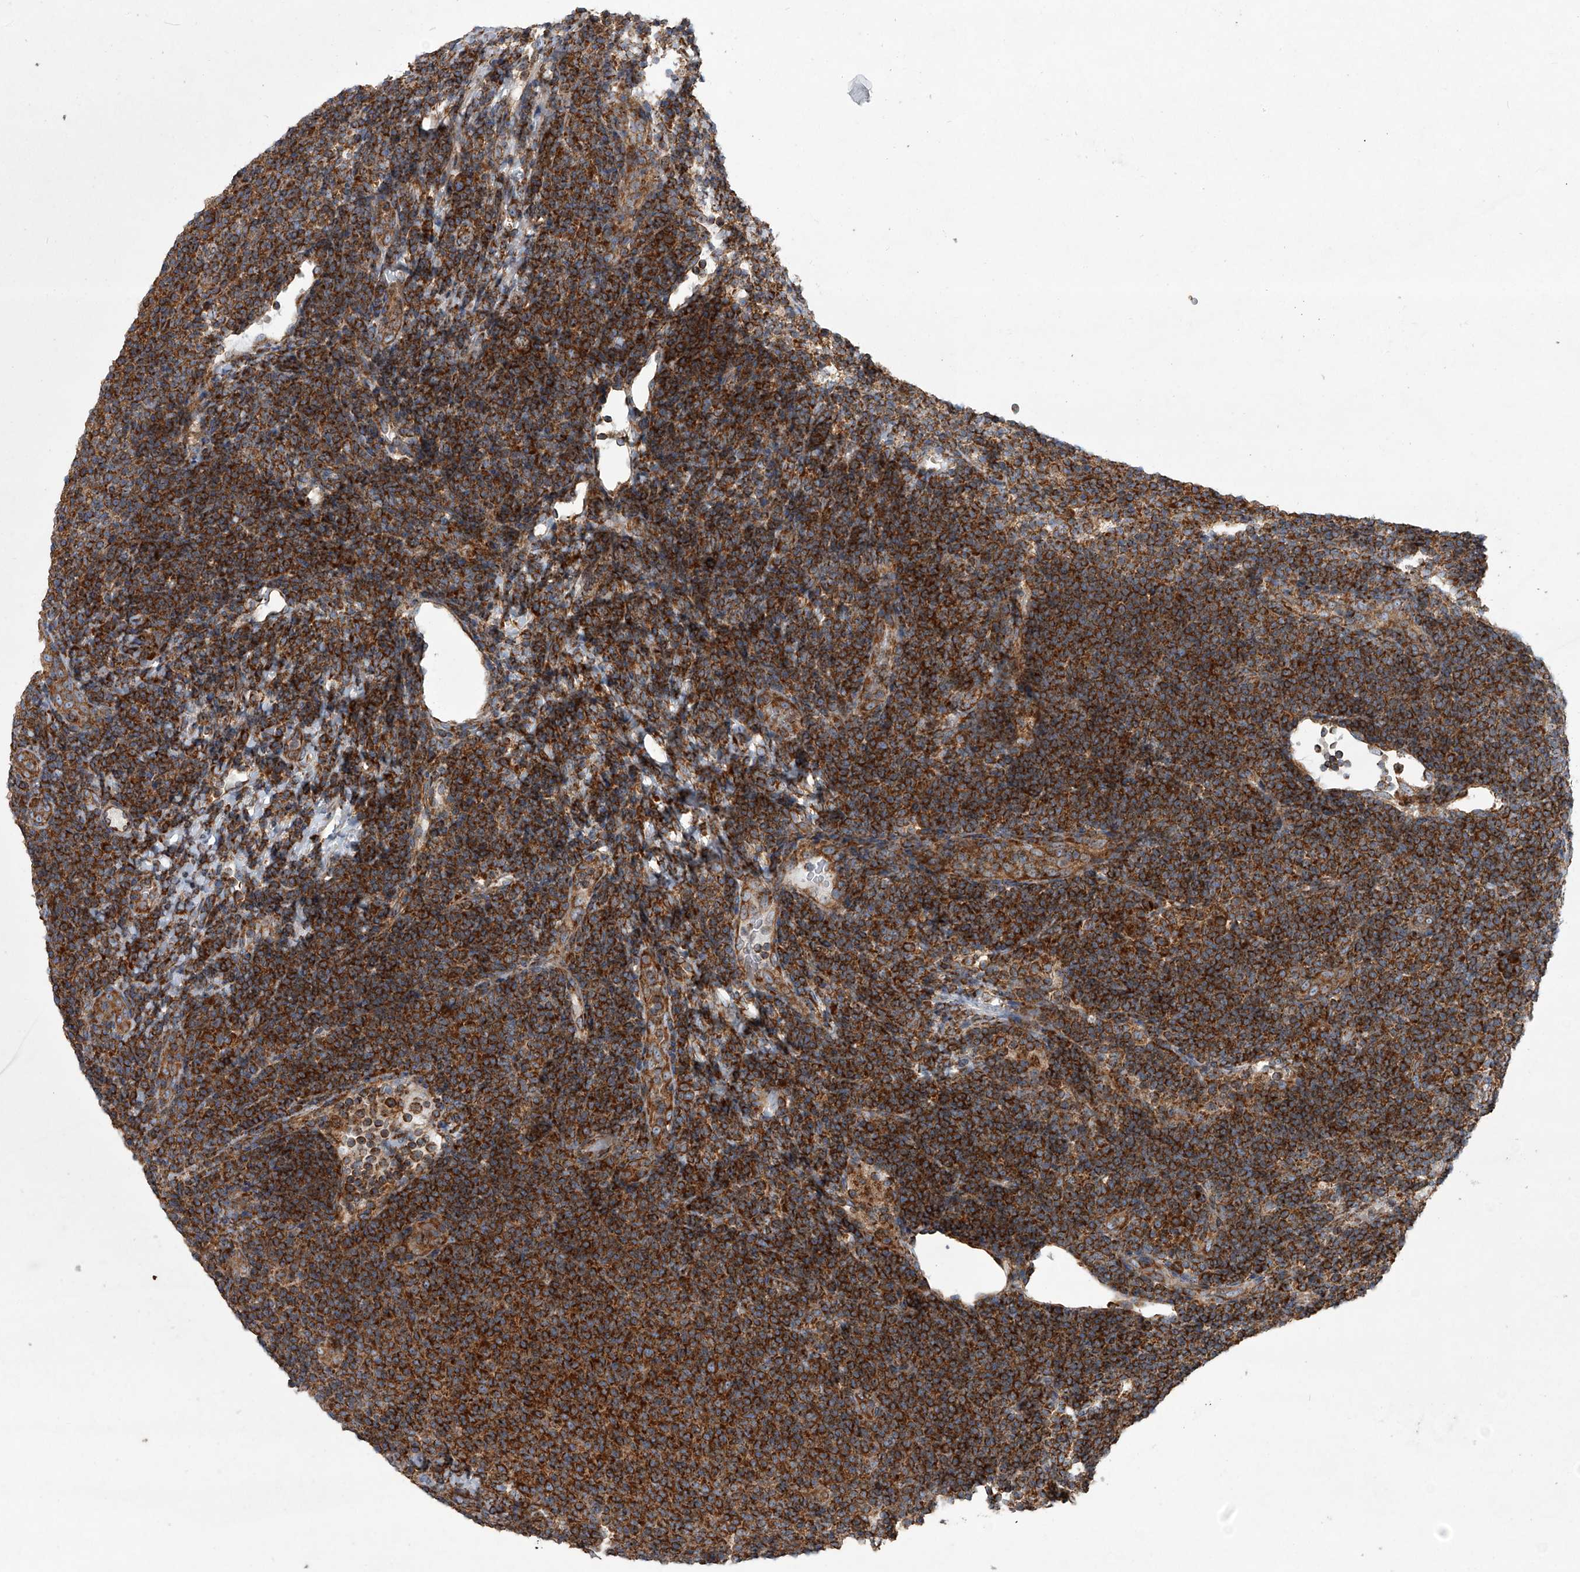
{"staining": {"intensity": "strong", "quantity": ">75%", "location": "cytoplasmic/membranous"}, "tissue": "lymphoma", "cell_type": "Tumor cells", "image_type": "cancer", "snomed": [{"axis": "morphology", "description": "Malignant lymphoma, non-Hodgkin's type, Low grade"}, {"axis": "topography", "description": "Lymph node"}], "caption": "Immunohistochemistry (IHC) (DAB (3,3'-diaminobenzidine)) staining of malignant lymphoma, non-Hodgkin's type (low-grade) displays strong cytoplasmic/membranous protein expression in about >75% of tumor cells.", "gene": "ZC3H15", "patient": {"sex": "male", "age": 66}}